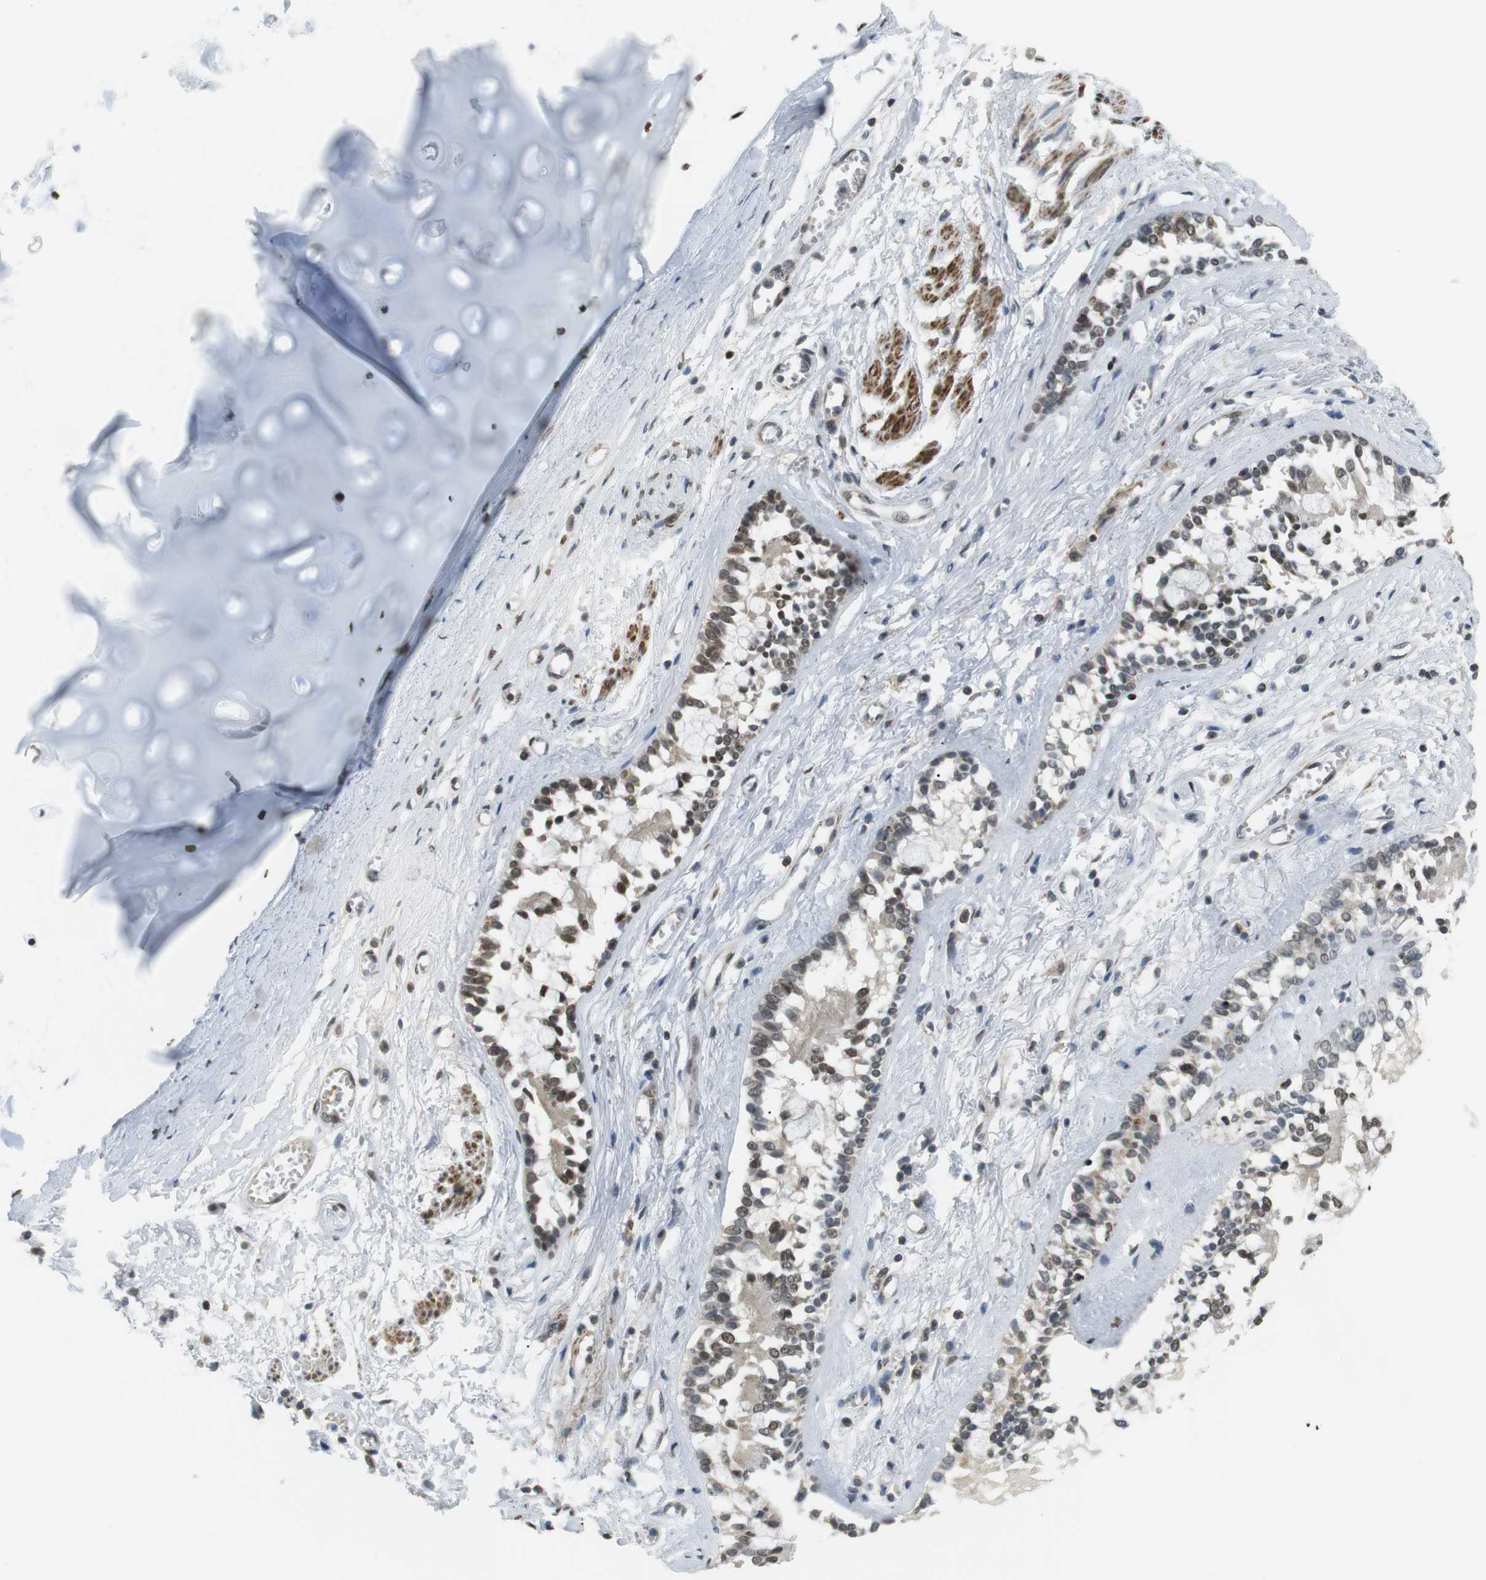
{"staining": {"intensity": "moderate", "quantity": "25%-75%", "location": "cytoplasmic/membranous,nuclear"}, "tissue": "bronchus", "cell_type": "Respiratory epithelial cells", "image_type": "normal", "snomed": [{"axis": "morphology", "description": "Normal tissue, NOS"}, {"axis": "morphology", "description": "Inflammation, NOS"}, {"axis": "topography", "description": "Cartilage tissue"}, {"axis": "topography", "description": "Lung"}], "caption": "Brown immunohistochemical staining in benign human bronchus demonstrates moderate cytoplasmic/membranous,nuclear positivity in about 25%-75% of respiratory epithelial cells. (IHC, brightfield microscopy, high magnification).", "gene": "USP7", "patient": {"sex": "male", "age": 71}}